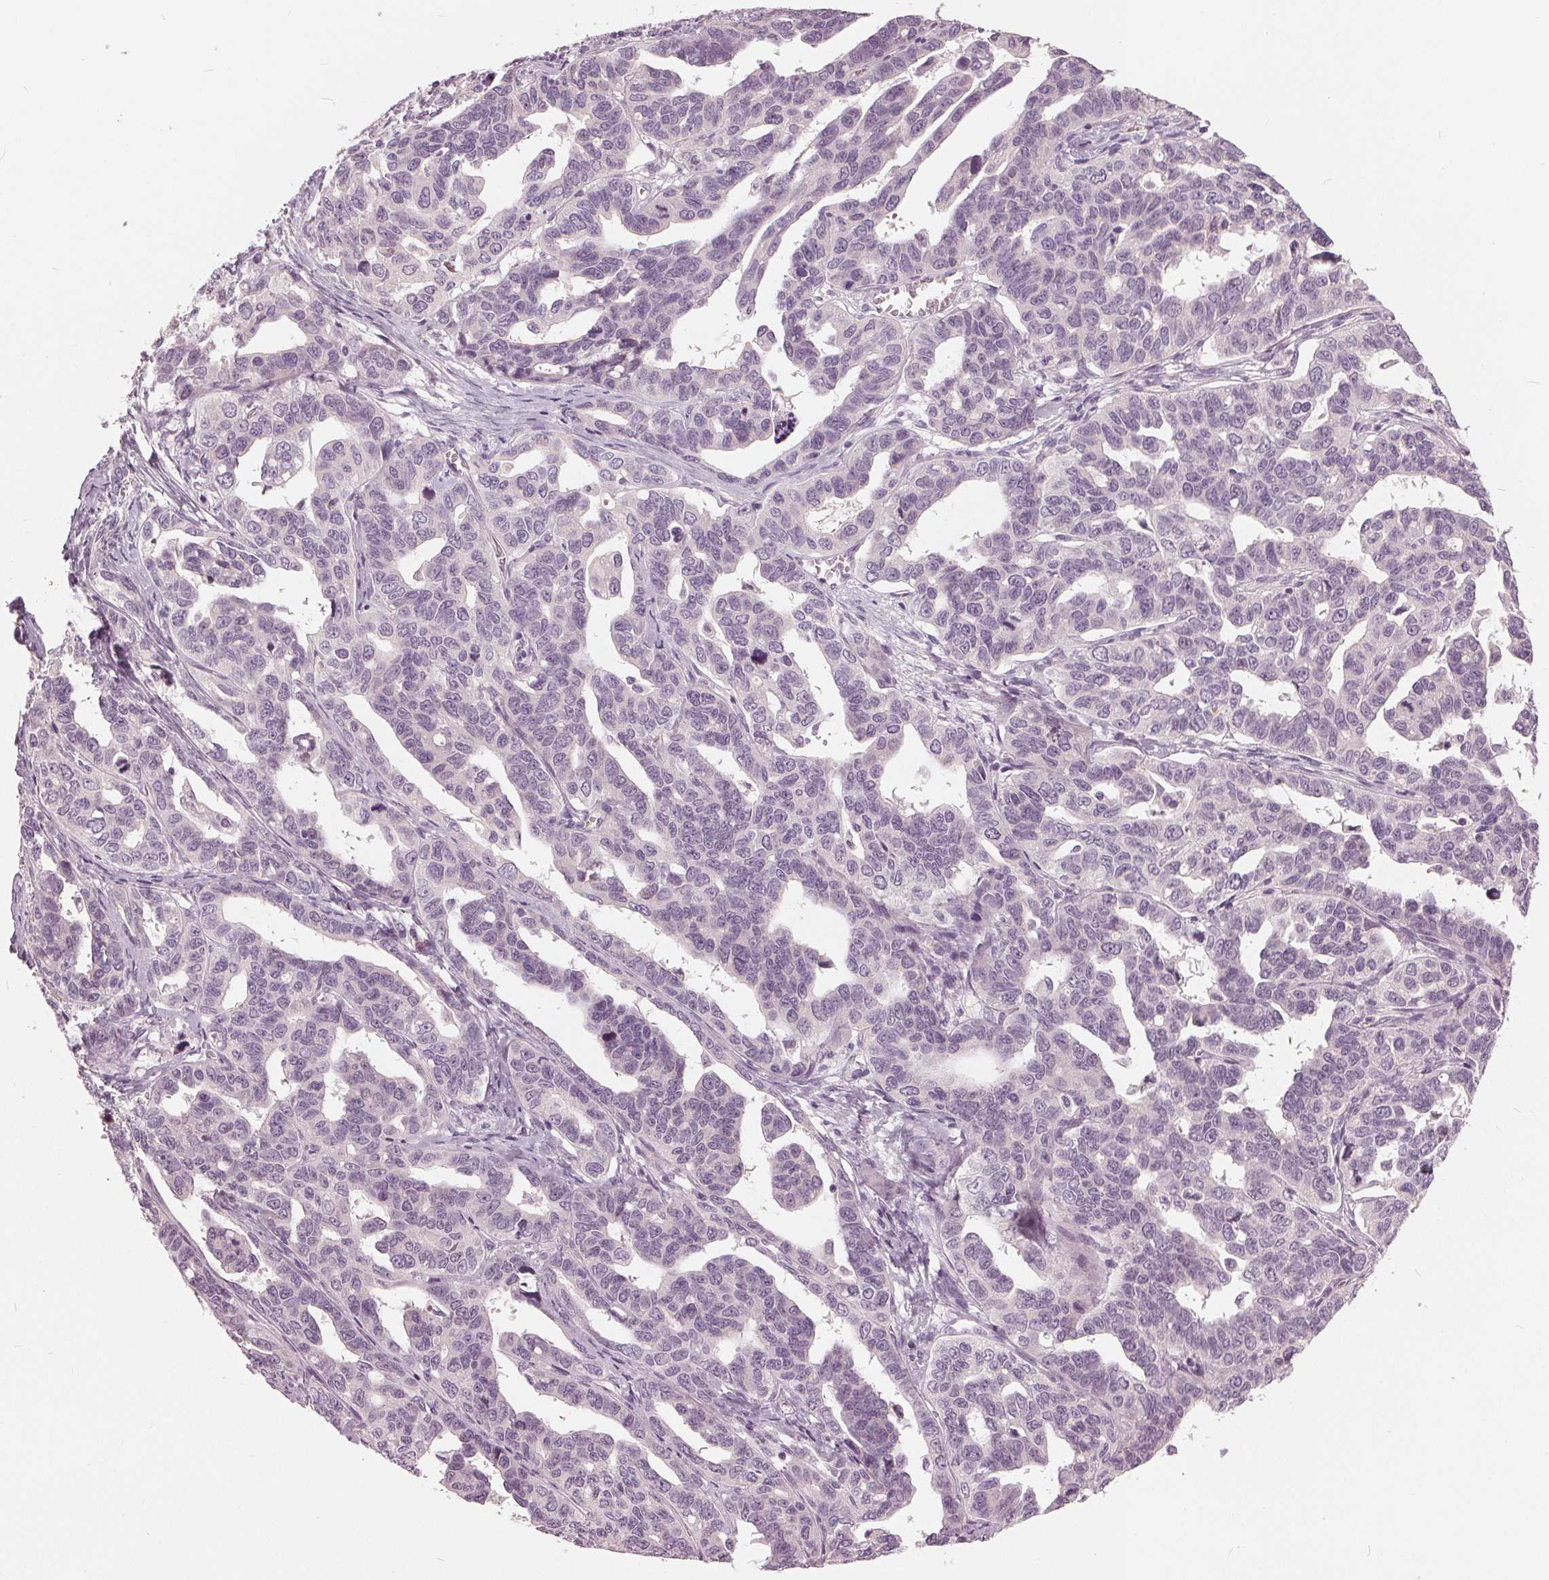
{"staining": {"intensity": "negative", "quantity": "none", "location": "none"}, "tissue": "ovarian cancer", "cell_type": "Tumor cells", "image_type": "cancer", "snomed": [{"axis": "morphology", "description": "Cystadenocarcinoma, serous, NOS"}, {"axis": "topography", "description": "Ovary"}], "caption": "A micrograph of human ovarian cancer is negative for staining in tumor cells.", "gene": "KLK13", "patient": {"sex": "female", "age": 69}}